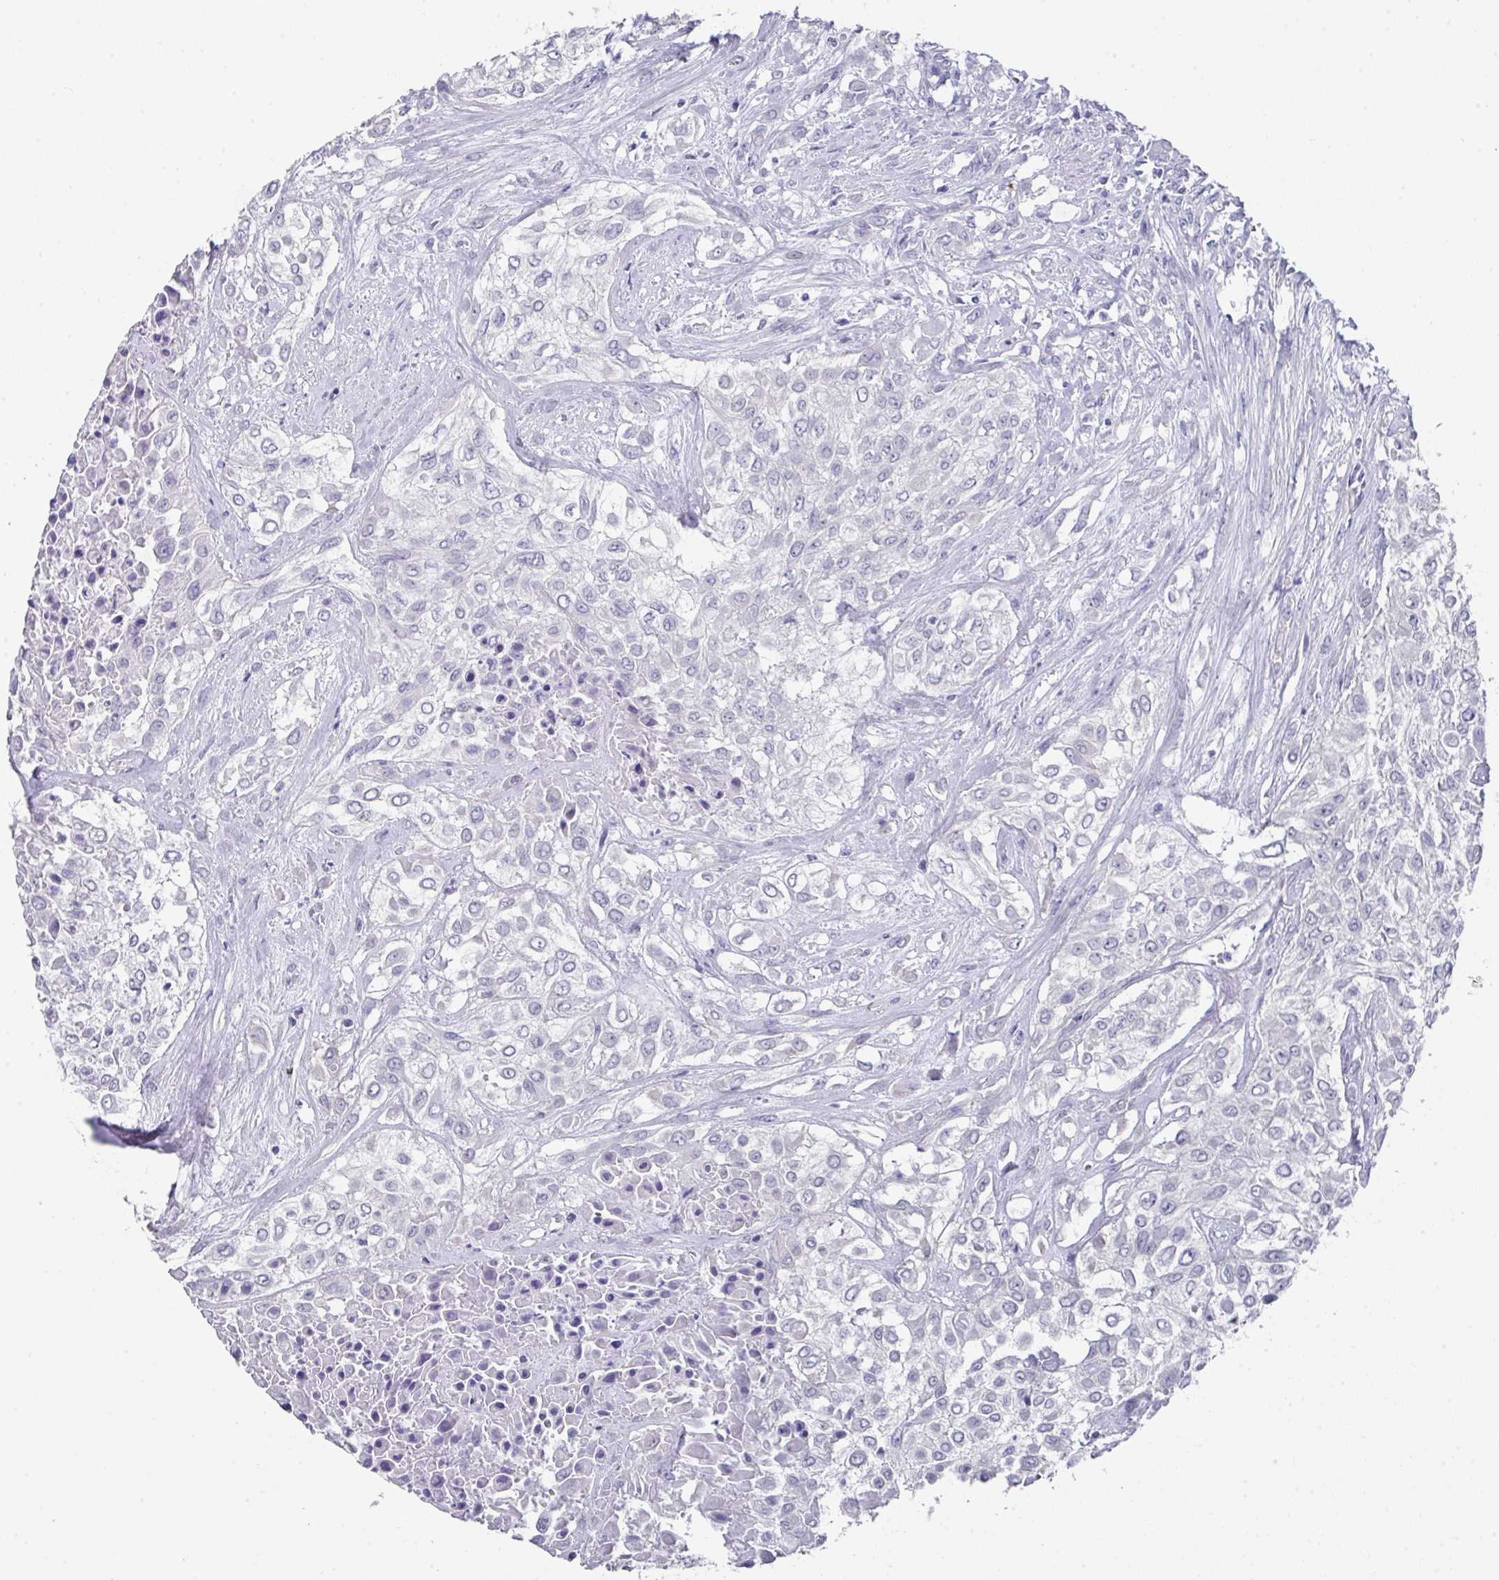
{"staining": {"intensity": "negative", "quantity": "none", "location": "none"}, "tissue": "urothelial cancer", "cell_type": "Tumor cells", "image_type": "cancer", "snomed": [{"axis": "morphology", "description": "Urothelial carcinoma, High grade"}, {"axis": "topography", "description": "Urinary bladder"}], "caption": "An immunohistochemistry (IHC) photomicrograph of urothelial cancer is shown. There is no staining in tumor cells of urothelial cancer.", "gene": "DAZL", "patient": {"sex": "male", "age": 57}}